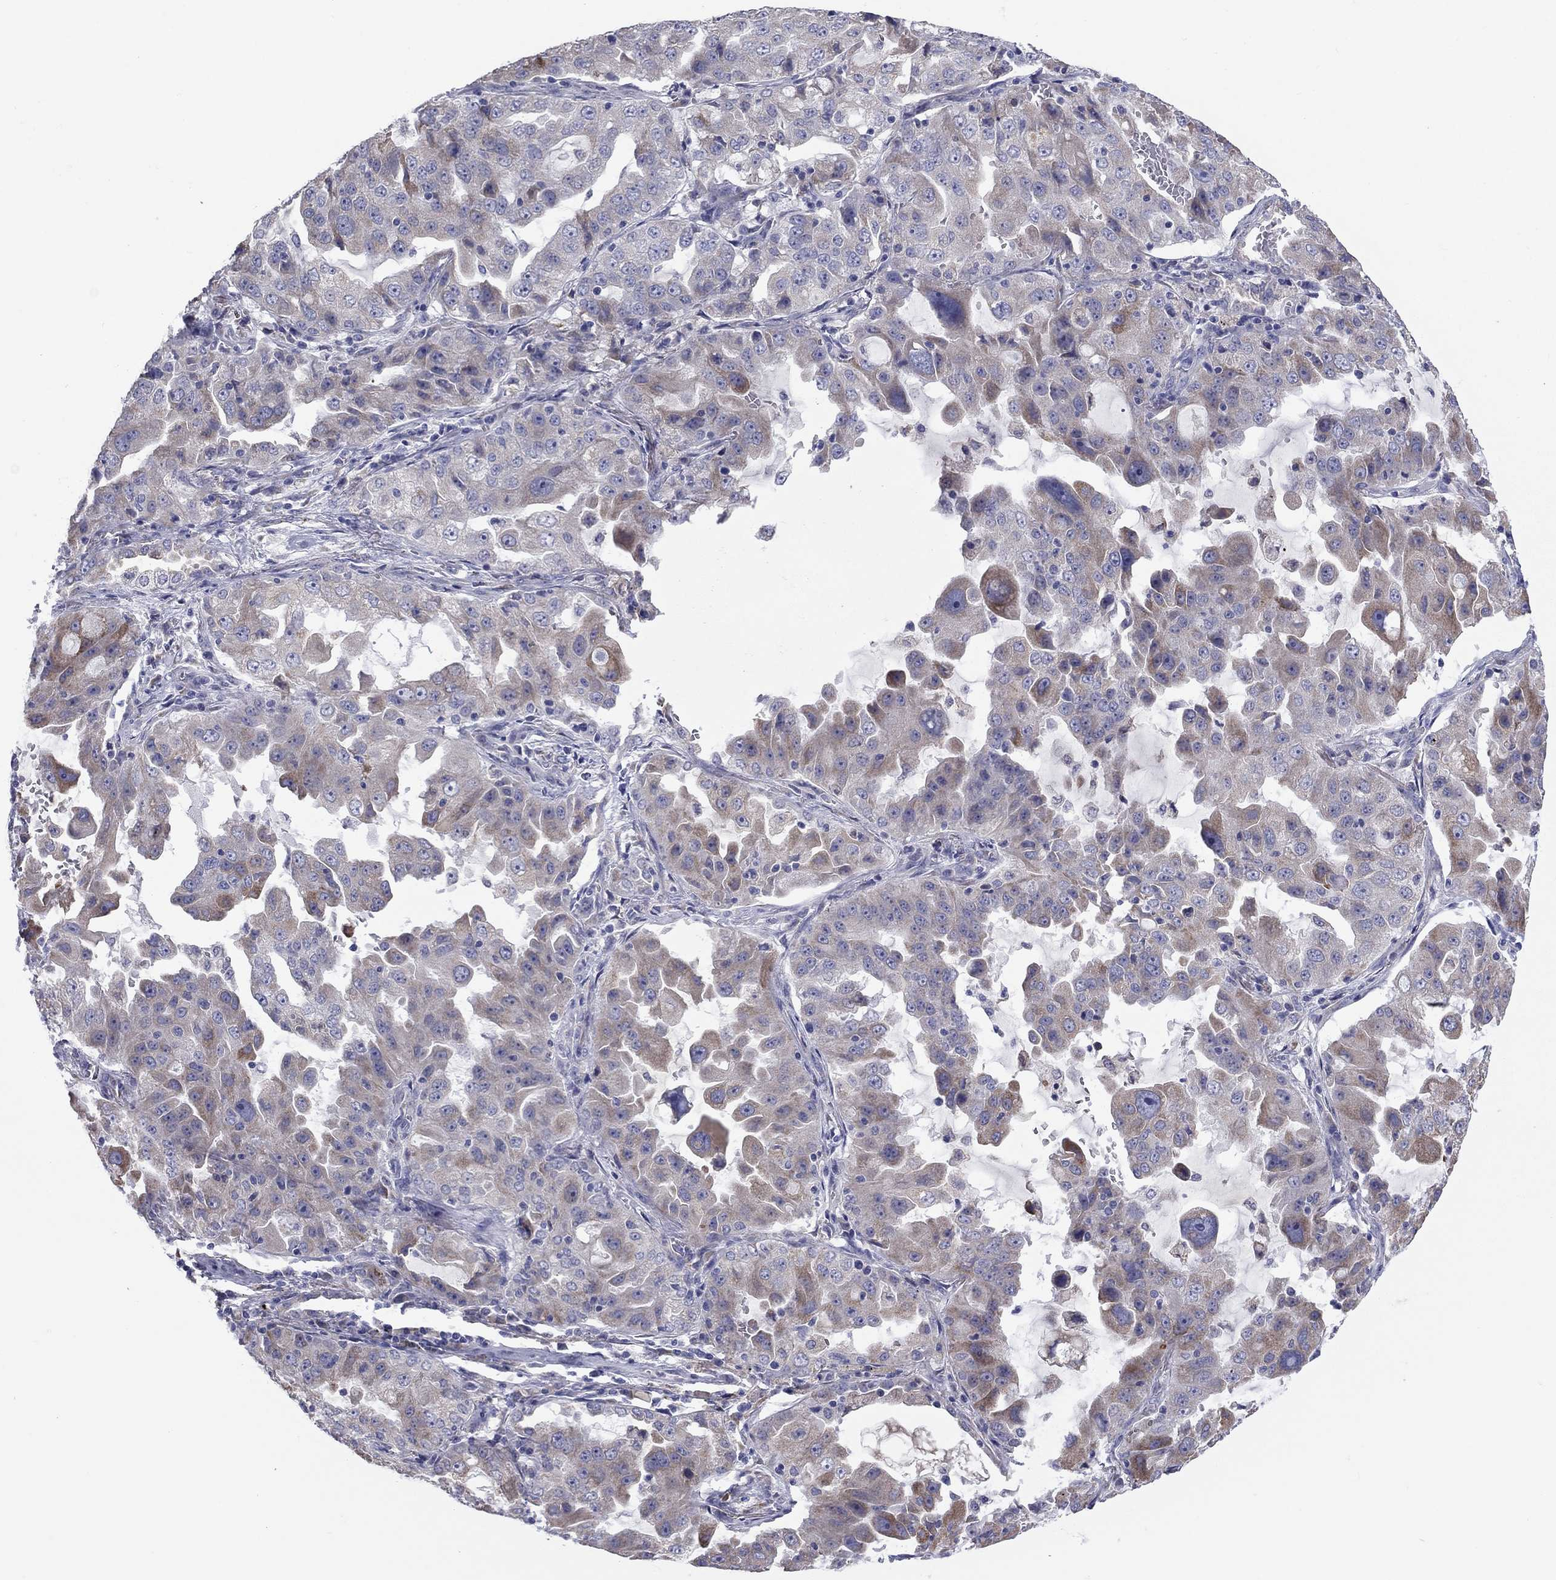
{"staining": {"intensity": "weak", "quantity": "25%-75%", "location": "cytoplasmic/membranous"}, "tissue": "lung cancer", "cell_type": "Tumor cells", "image_type": "cancer", "snomed": [{"axis": "morphology", "description": "Adenocarcinoma, NOS"}, {"axis": "topography", "description": "Lung"}], "caption": "An immunohistochemistry photomicrograph of neoplastic tissue is shown. Protein staining in brown shows weak cytoplasmic/membranous positivity in adenocarcinoma (lung) within tumor cells.", "gene": "TMPRSS11A", "patient": {"sex": "female", "age": 61}}